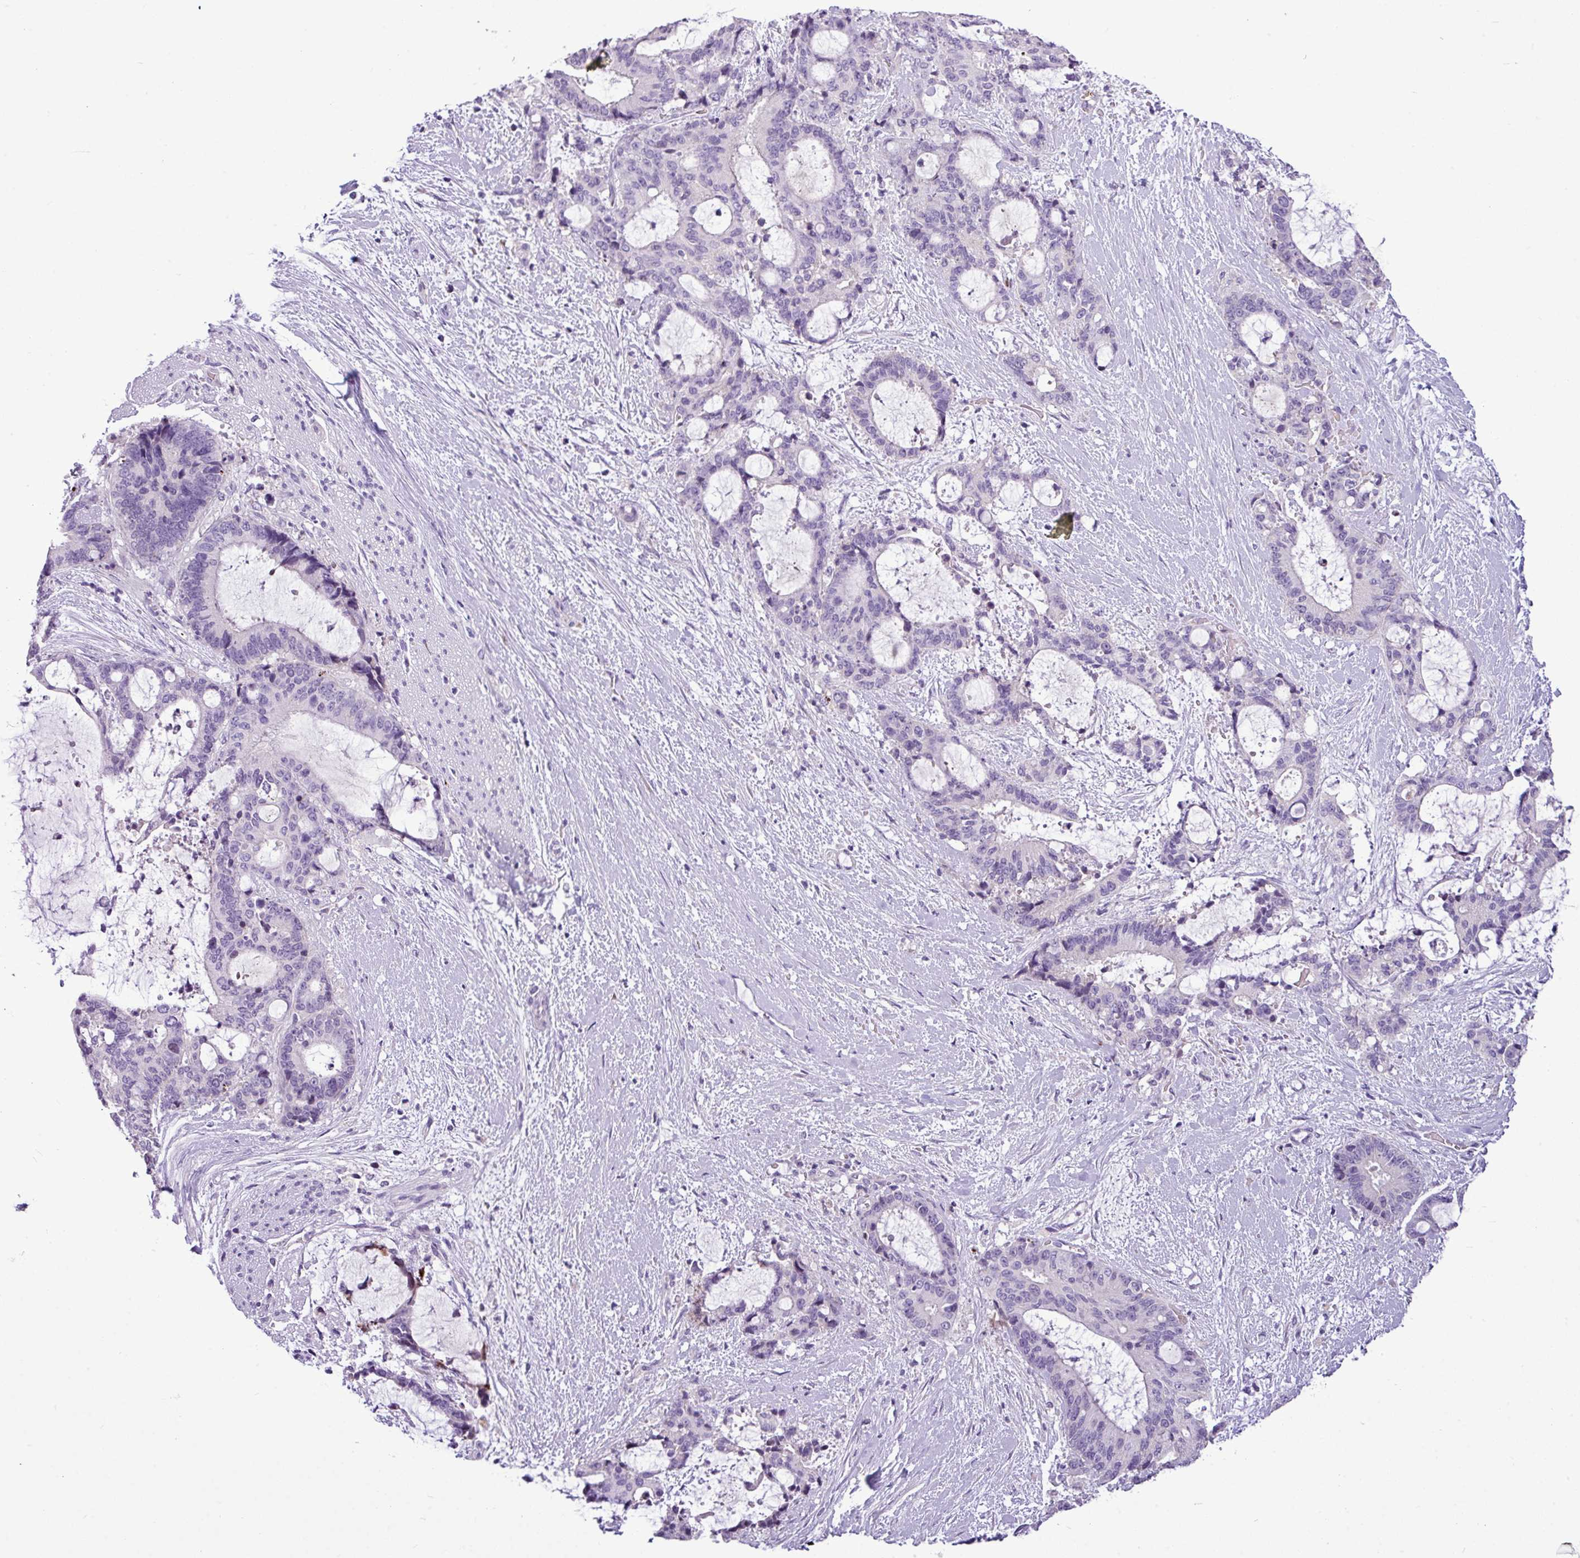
{"staining": {"intensity": "negative", "quantity": "none", "location": "none"}, "tissue": "liver cancer", "cell_type": "Tumor cells", "image_type": "cancer", "snomed": [{"axis": "morphology", "description": "Normal tissue, NOS"}, {"axis": "morphology", "description": "Cholangiocarcinoma"}, {"axis": "topography", "description": "Liver"}, {"axis": "topography", "description": "Peripheral nerve tissue"}], "caption": "The photomicrograph exhibits no significant positivity in tumor cells of liver cancer (cholangiocarcinoma). (Brightfield microscopy of DAB IHC at high magnification).", "gene": "IL17A", "patient": {"sex": "female", "age": 73}}